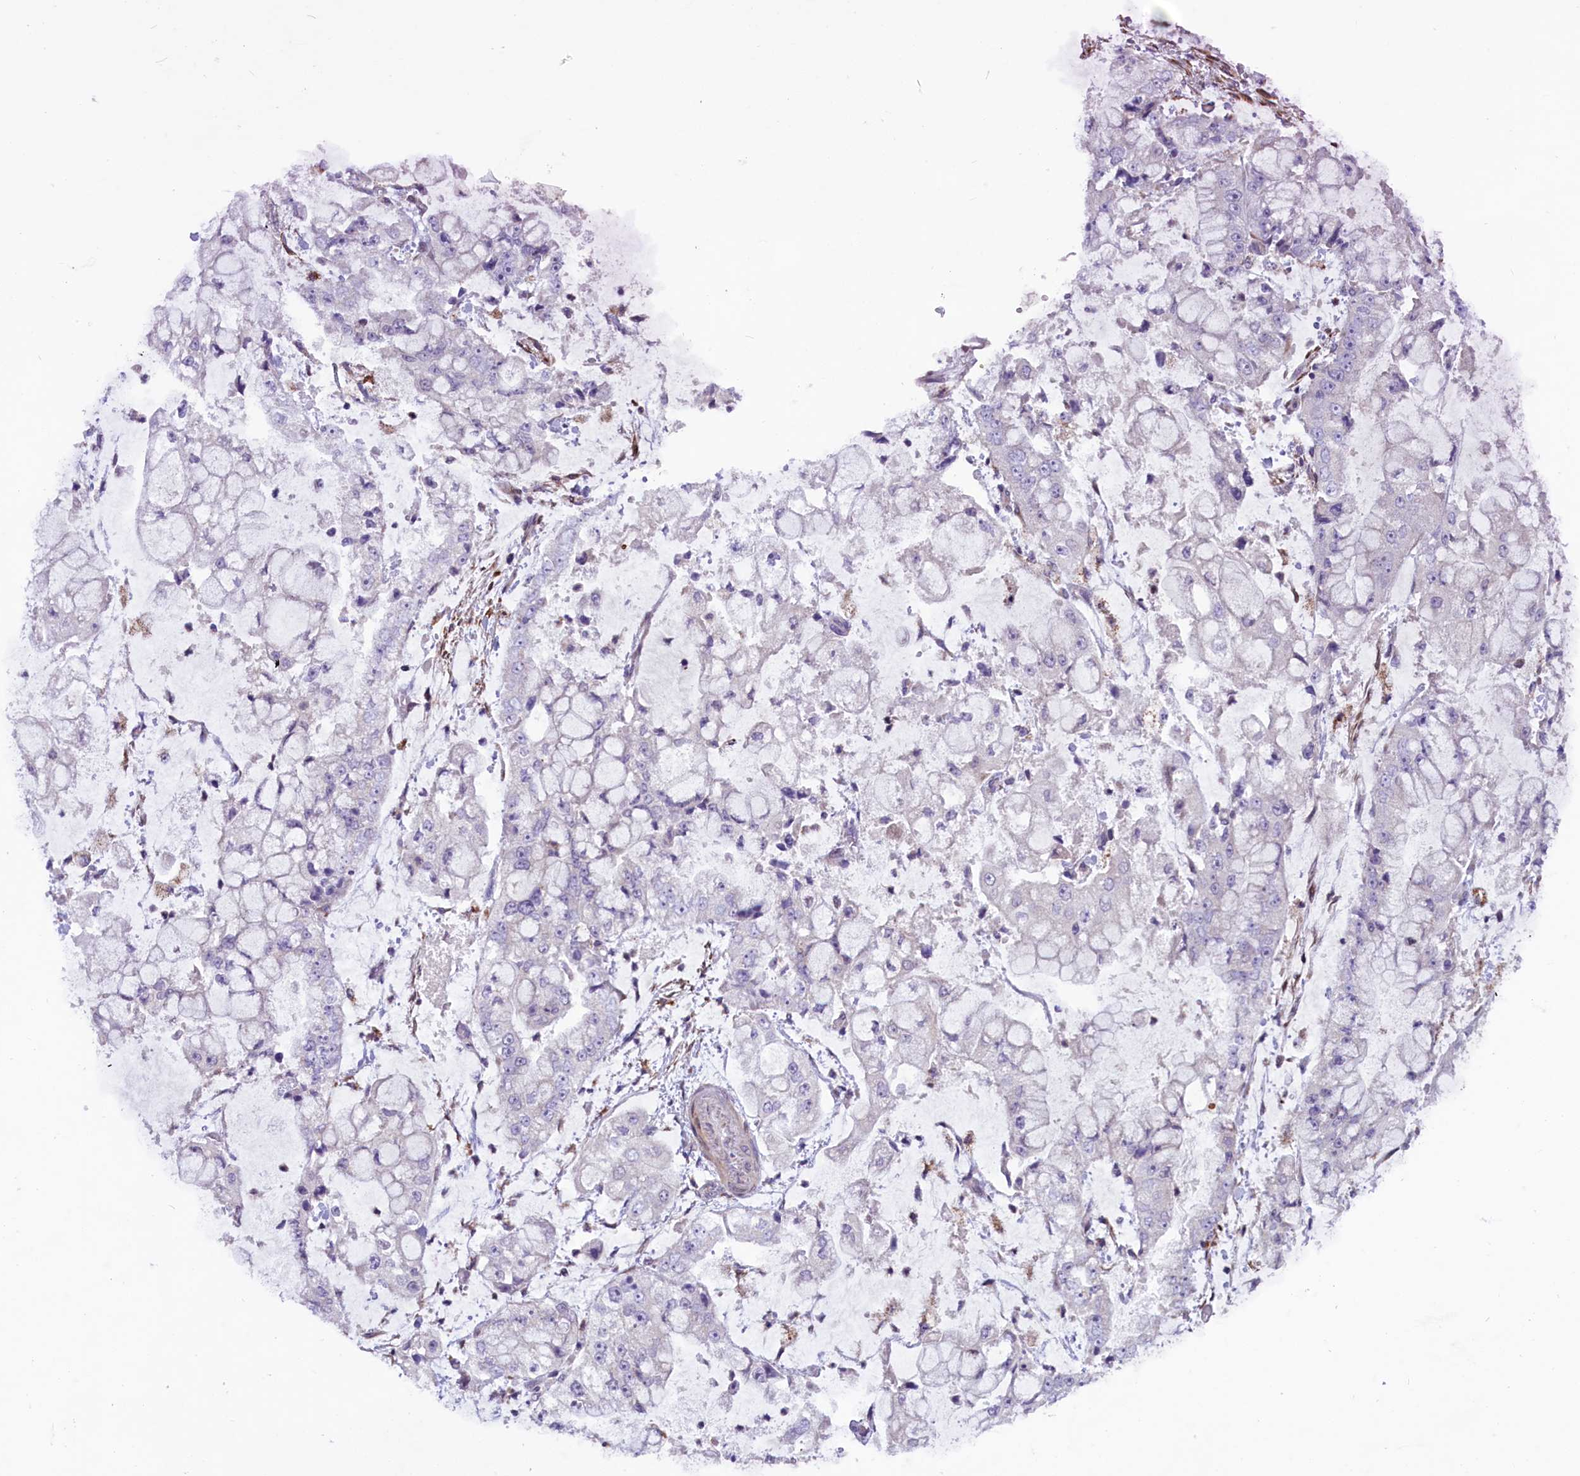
{"staining": {"intensity": "negative", "quantity": "none", "location": "none"}, "tissue": "stomach cancer", "cell_type": "Tumor cells", "image_type": "cancer", "snomed": [{"axis": "morphology", "description": "Adenocarcinoma, NOS"}, {"axis": "topography", "description": "Stomach"}], "caption": "This is an IHC histopathology image of human adenocarcinoma (stomach). There is no positivity in tumor cells.", "gene": "MIEF2", "patient": {"sex": "male", "age": 76}}